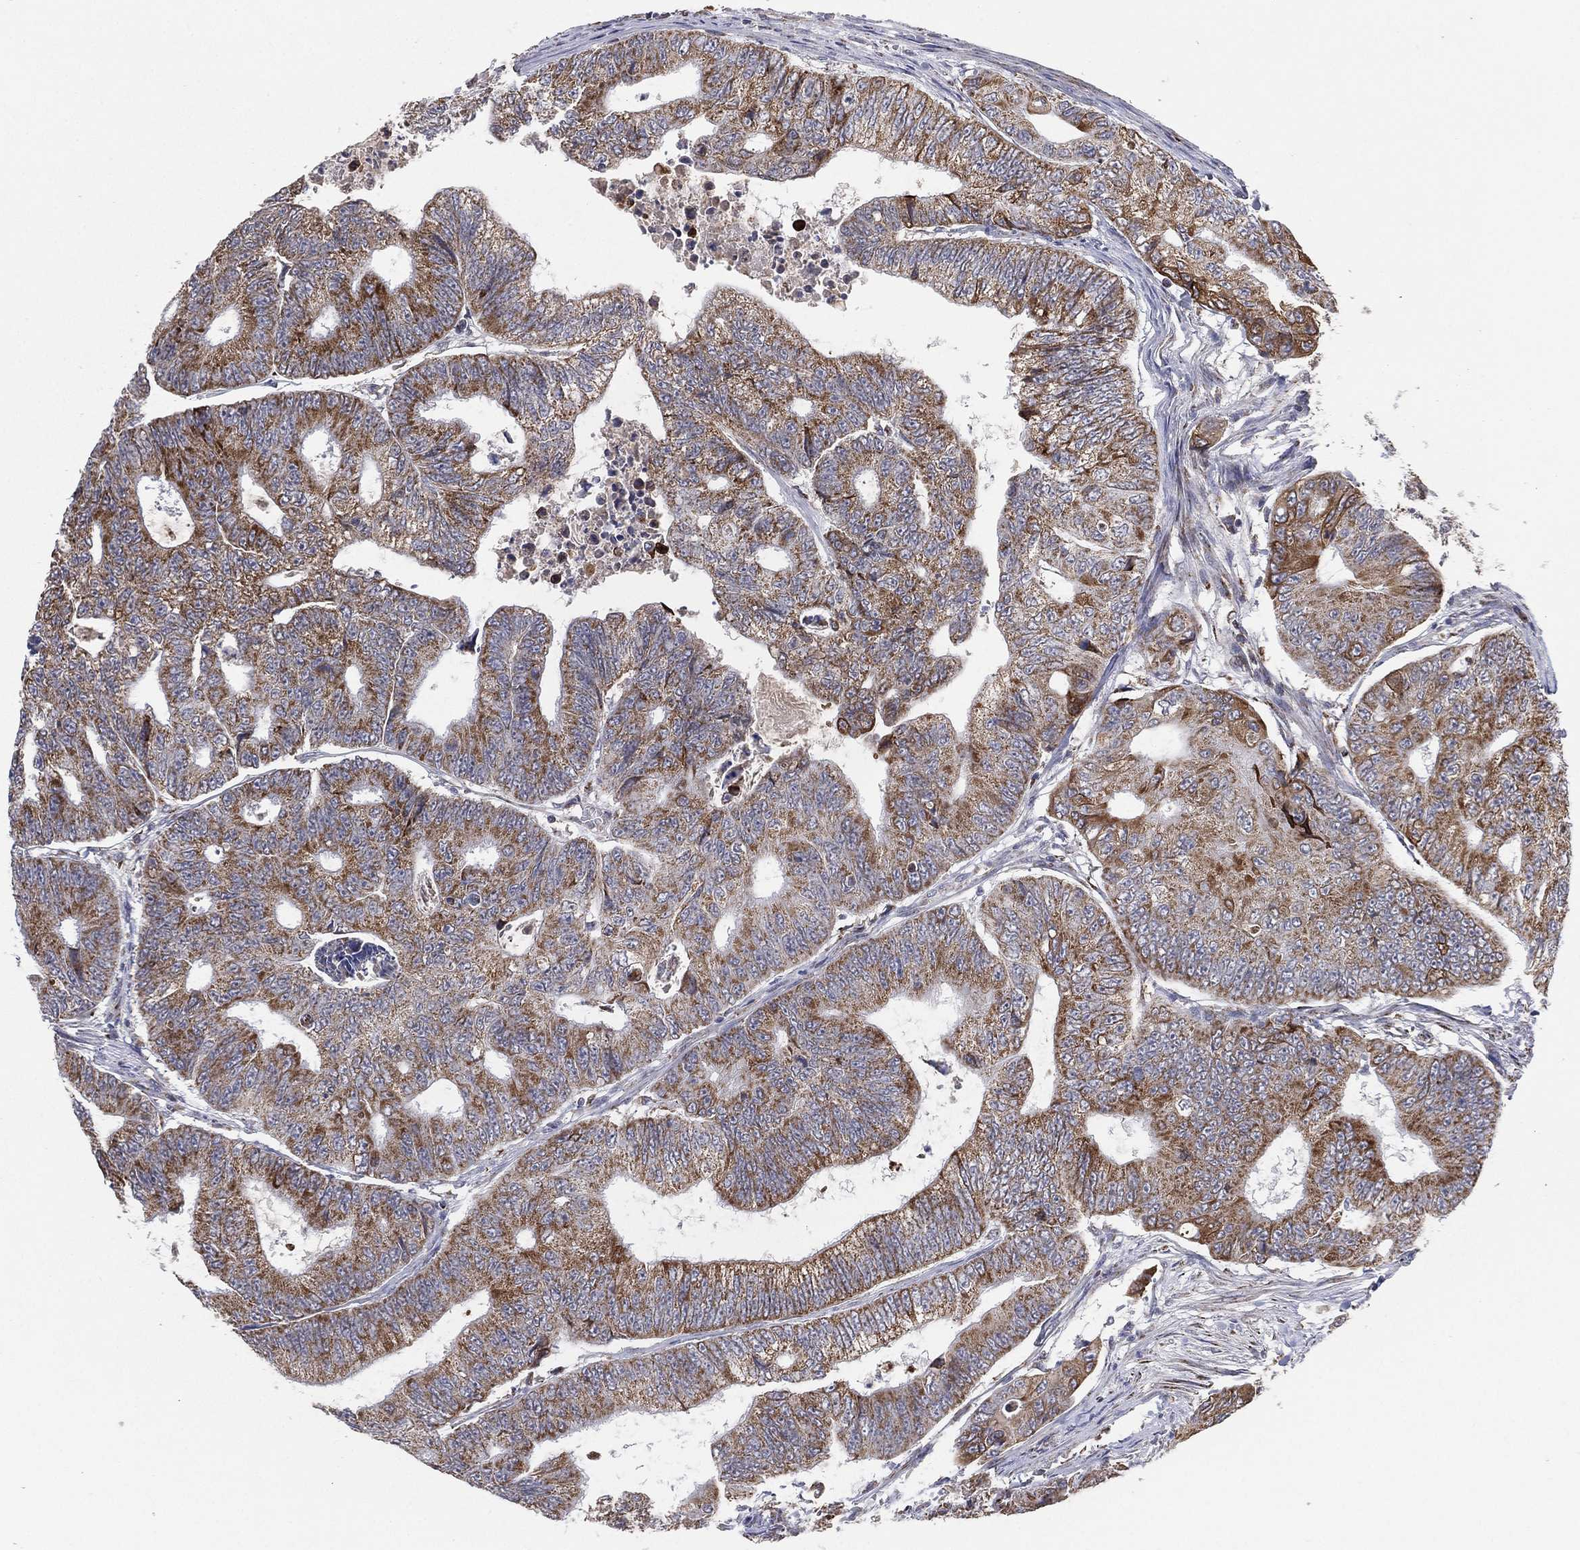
{"staining": {"intensity": "moderate", "quantity": "25%-75%", "location": "cytoplasmic/membranous"}, "tissue": "colorectal cancer", "cell_type": "Tumor cells", "image_type": "cancer", "snomed": [{"axis": "morphology", "description": "Adenocarcinoma, NOS"}, {"axis": "topography", "description": "Colon"}], "caption": "High-power microscopy captured an immunohistochemistry photomicrograph of colorectal cancer, revealing moderate cytoplasmic/membranous expression in approximately 25%-75% of tumor cells.", "gene": "PSMG4", "patient": {"sex": "female", "age": 48}}